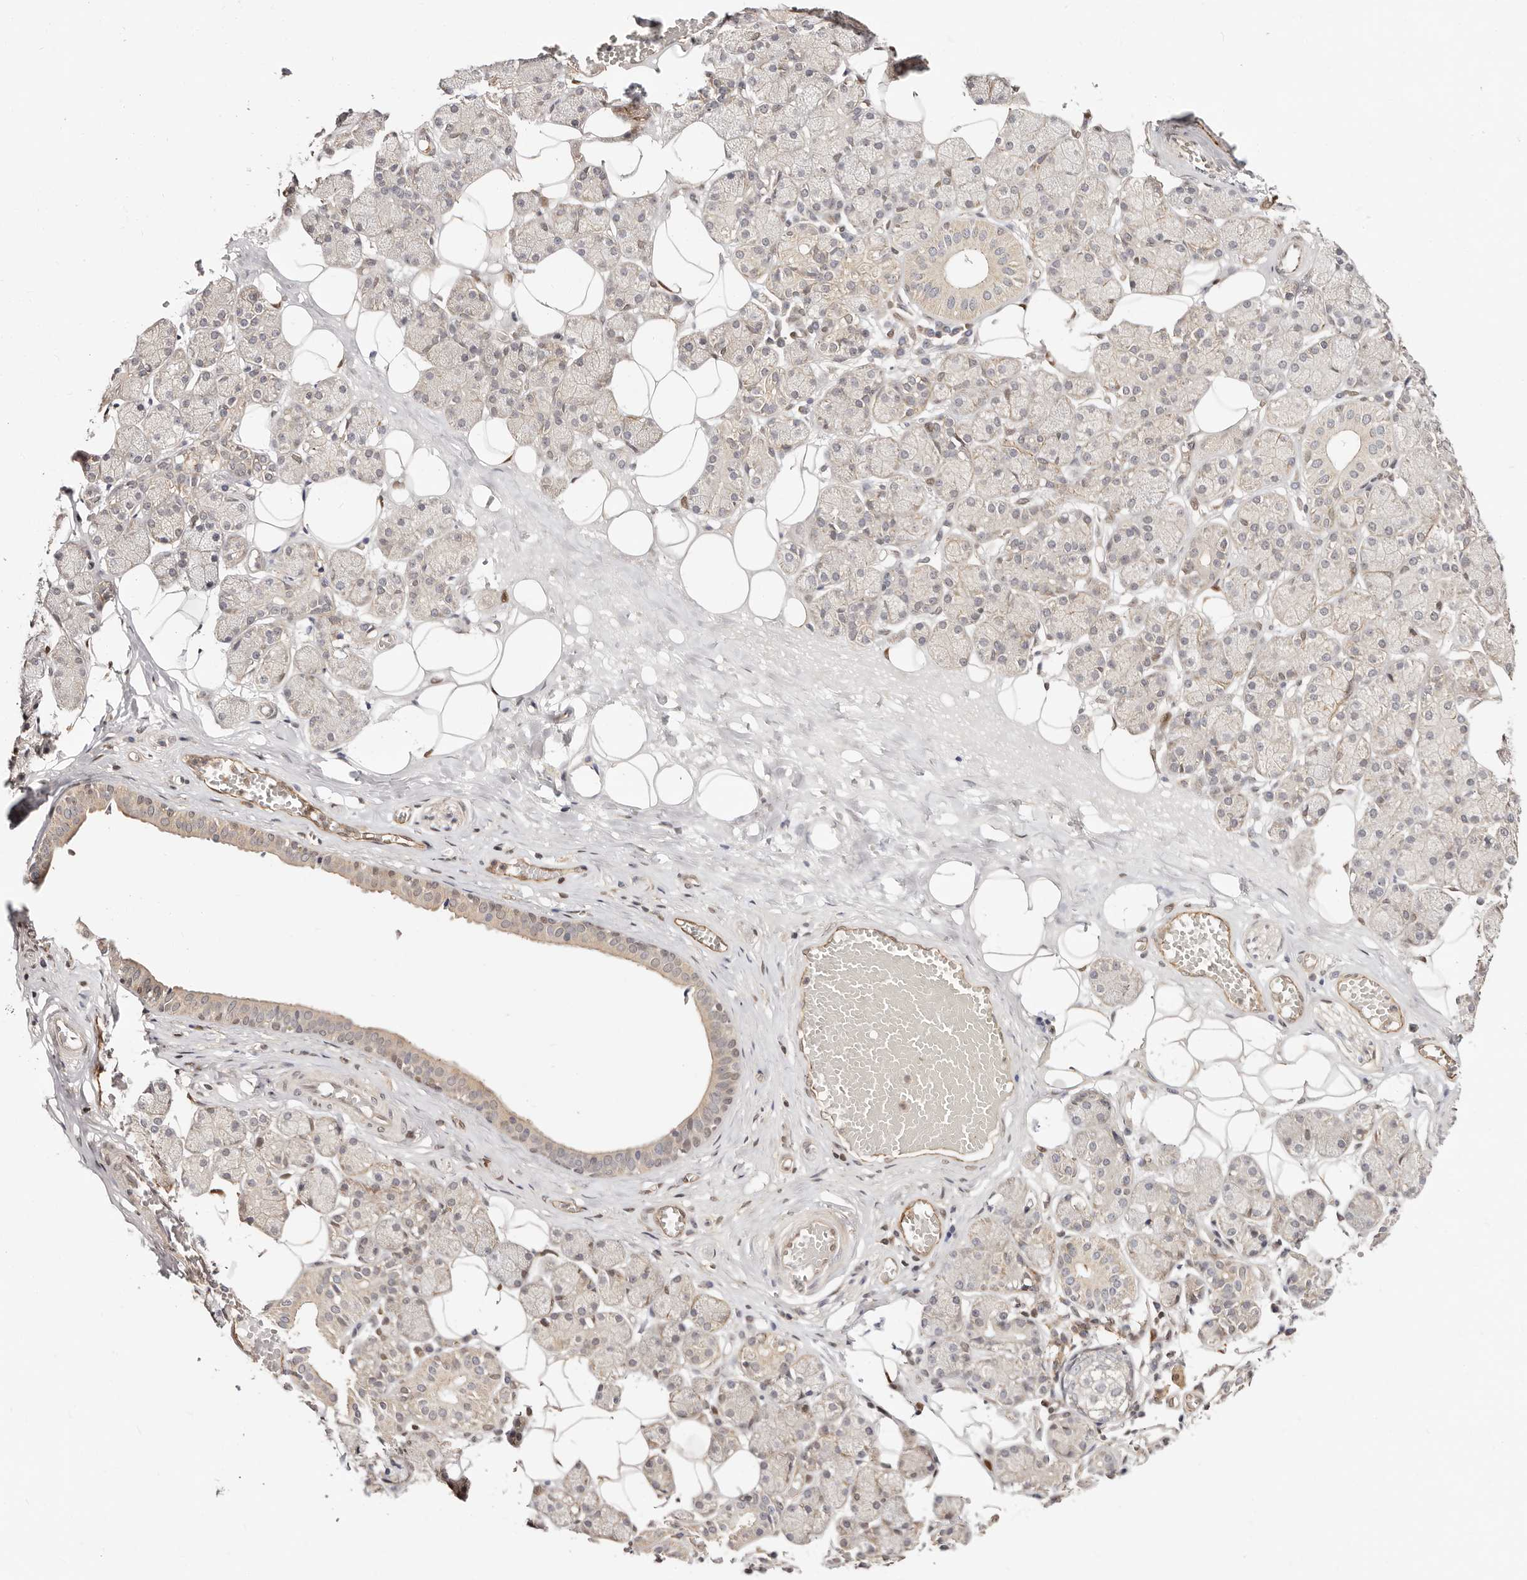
{"staining": {"intensity": "weak", "quantity": "<25%", "location": "cytoplasmic/membranous"}, "tissue": "salivary gland", "cell_type": "Glandular cells", "image_type": "normal", "snomed": [{"axis": "morphology", "description": "Normal tissue, NOS"}, {"axis": "topography", "description": "Salivary gland"}], "caption": "High magnification brightfield microscopy of normal salivary gland stained with DAB (3,3'-diaminobenzidine) (brown) and counterstained with hematoxylin (blue): glandular cells show no significant positivity. (DAB (3,3'-diaminobenzidine) immunohistochemistry (IHC) visualized using brightfield microscopy, high magnification).", "gene": "STAT5A", "patient": {"sex": "female", "age": 33}}